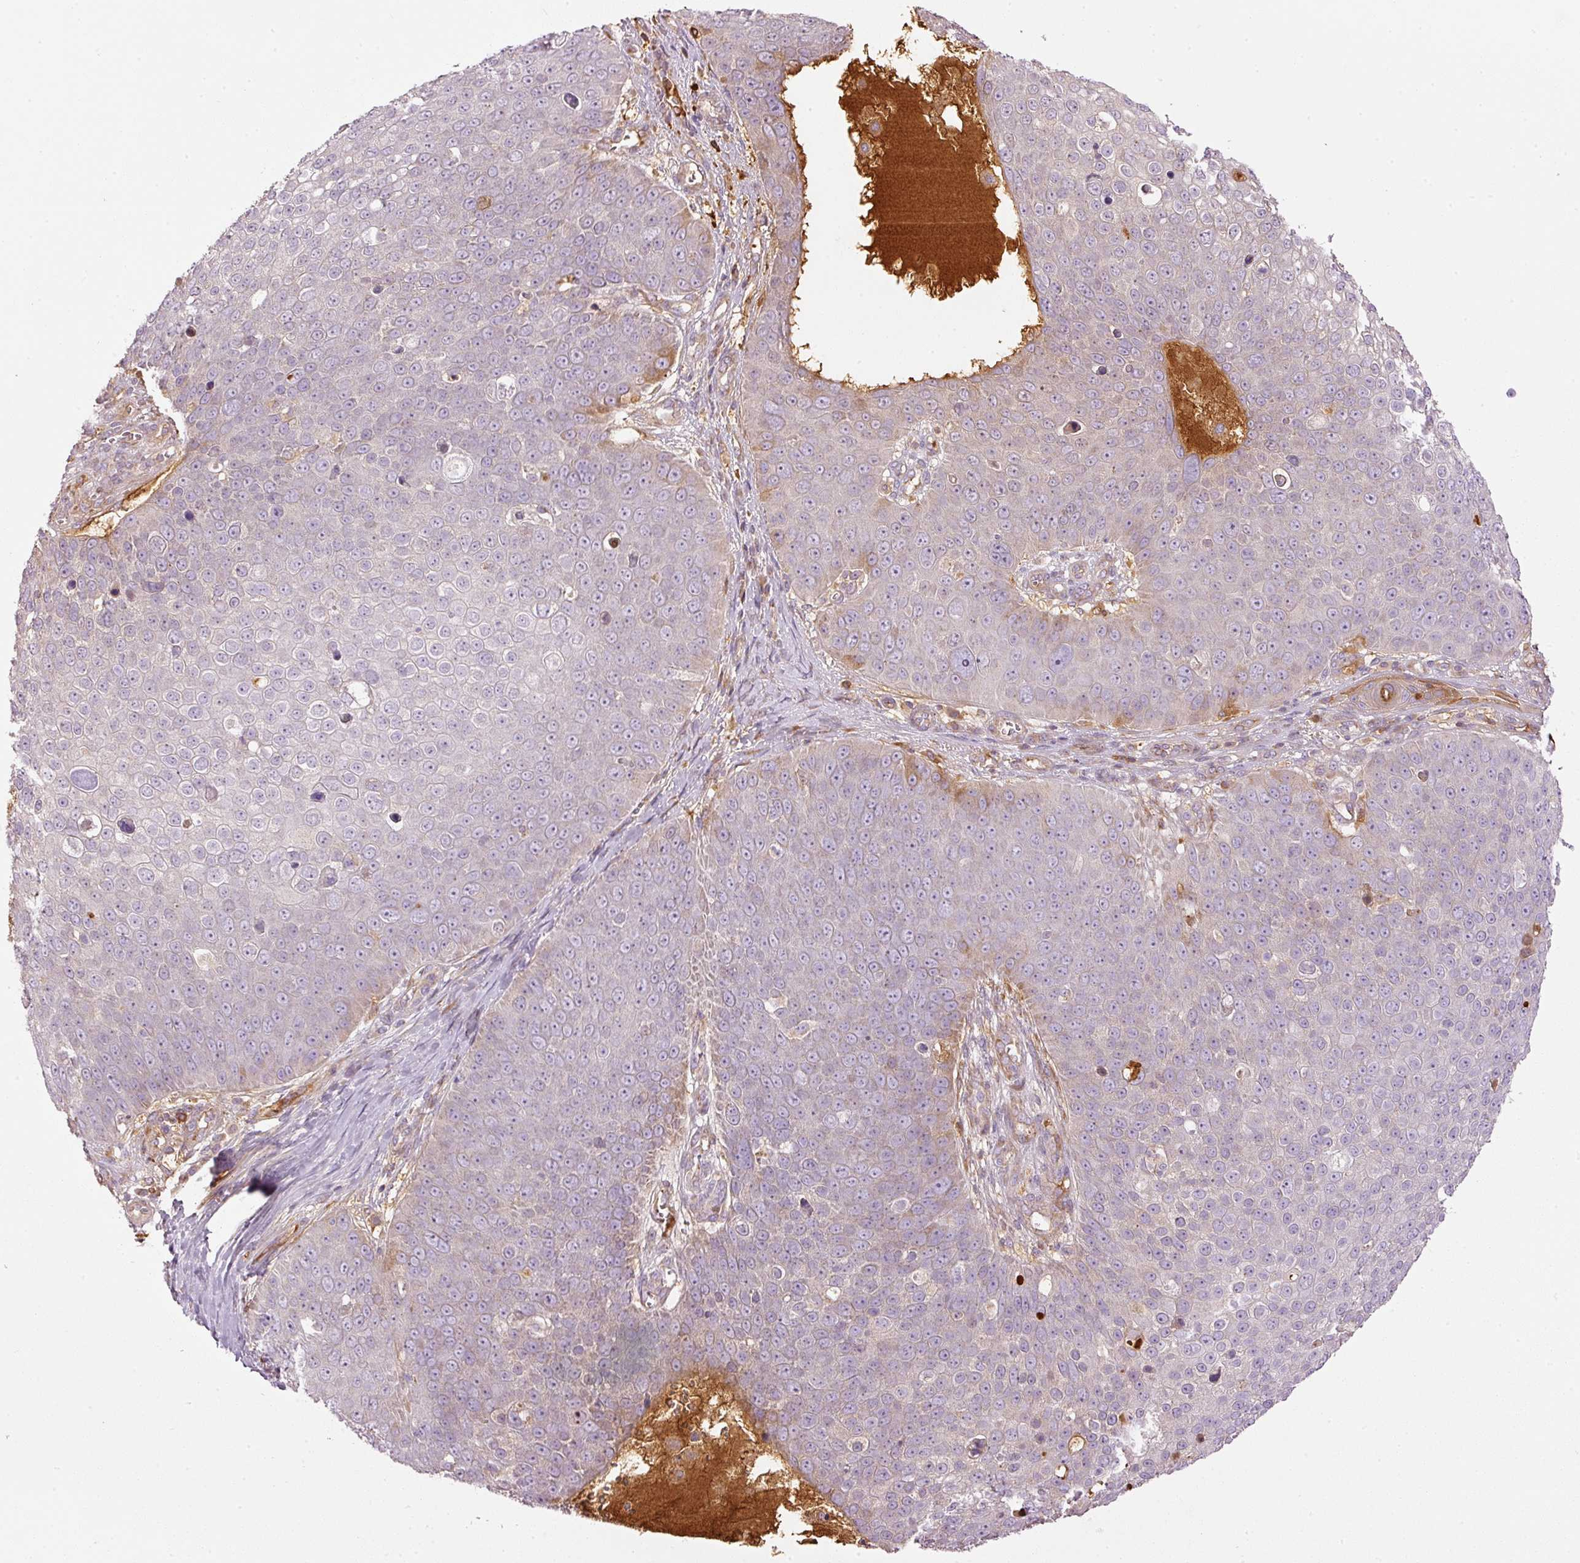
{"staining": {"intensity": "moderate", "quantity": "<25%", "location": "cytoplasmic/membranous"}, "tissue": "skin cancer", "cell_type": "Tumor cells", "image_type": "cancer", "snomed": [{"axis": "morphology", "description": "Squamous cell carcinoma, NOS"}, {"axis": "topography", "description": "Skin"}], "caption": "Immunohistochemical staining of skin squamous cell carcinoma reveals low levels of moderate cytoplasmic/membranous expression in about <25% of tumor cells.", "gene": "SERPING1", "patient": {"sex": "male", "age": 71}}